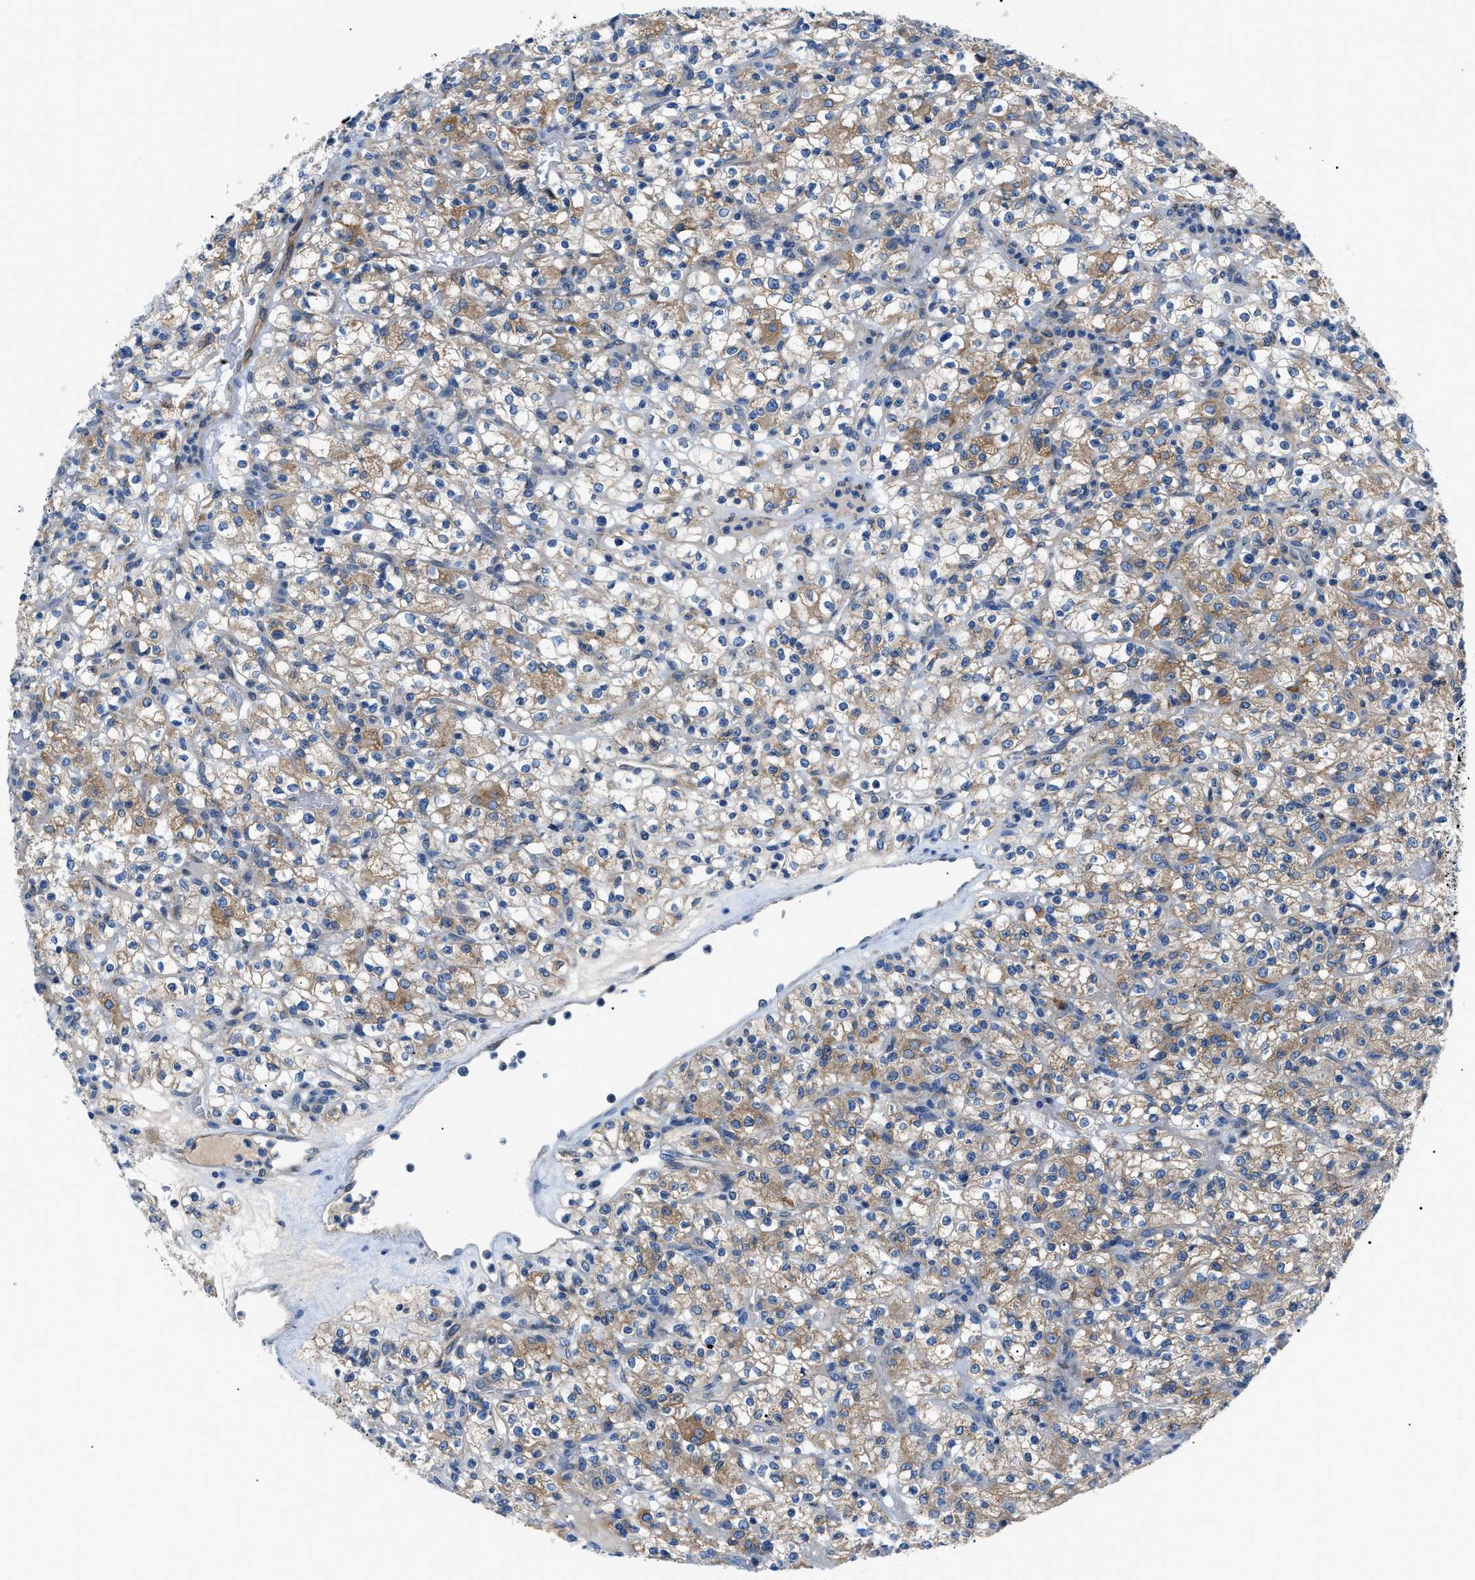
{"staining": {"intensity": "moderate", "quantity": "25%-75%", "location": "cytoplasmic/membranous"}, "tissue": "renal cancer", "cell_type": "Tumor cells", "image_type": "cancer", "snomed": [{"axis": "morphology", "description": "Normal tissue, NOS"}, {"axis": "morphology", "description": "Adenocarcinoma, NOS"}, {"axis": "topography", "description": "Kidney"}], "caption": "IHC (DAB) staining of human renal adenocarcinoma demonstrates moderate cytoplasmic/membranous protein positivity in approximately 25%-75% of tumor cells.", "gene": "ZDHHC24", "patient": {"sex": "female", "age": 72}}